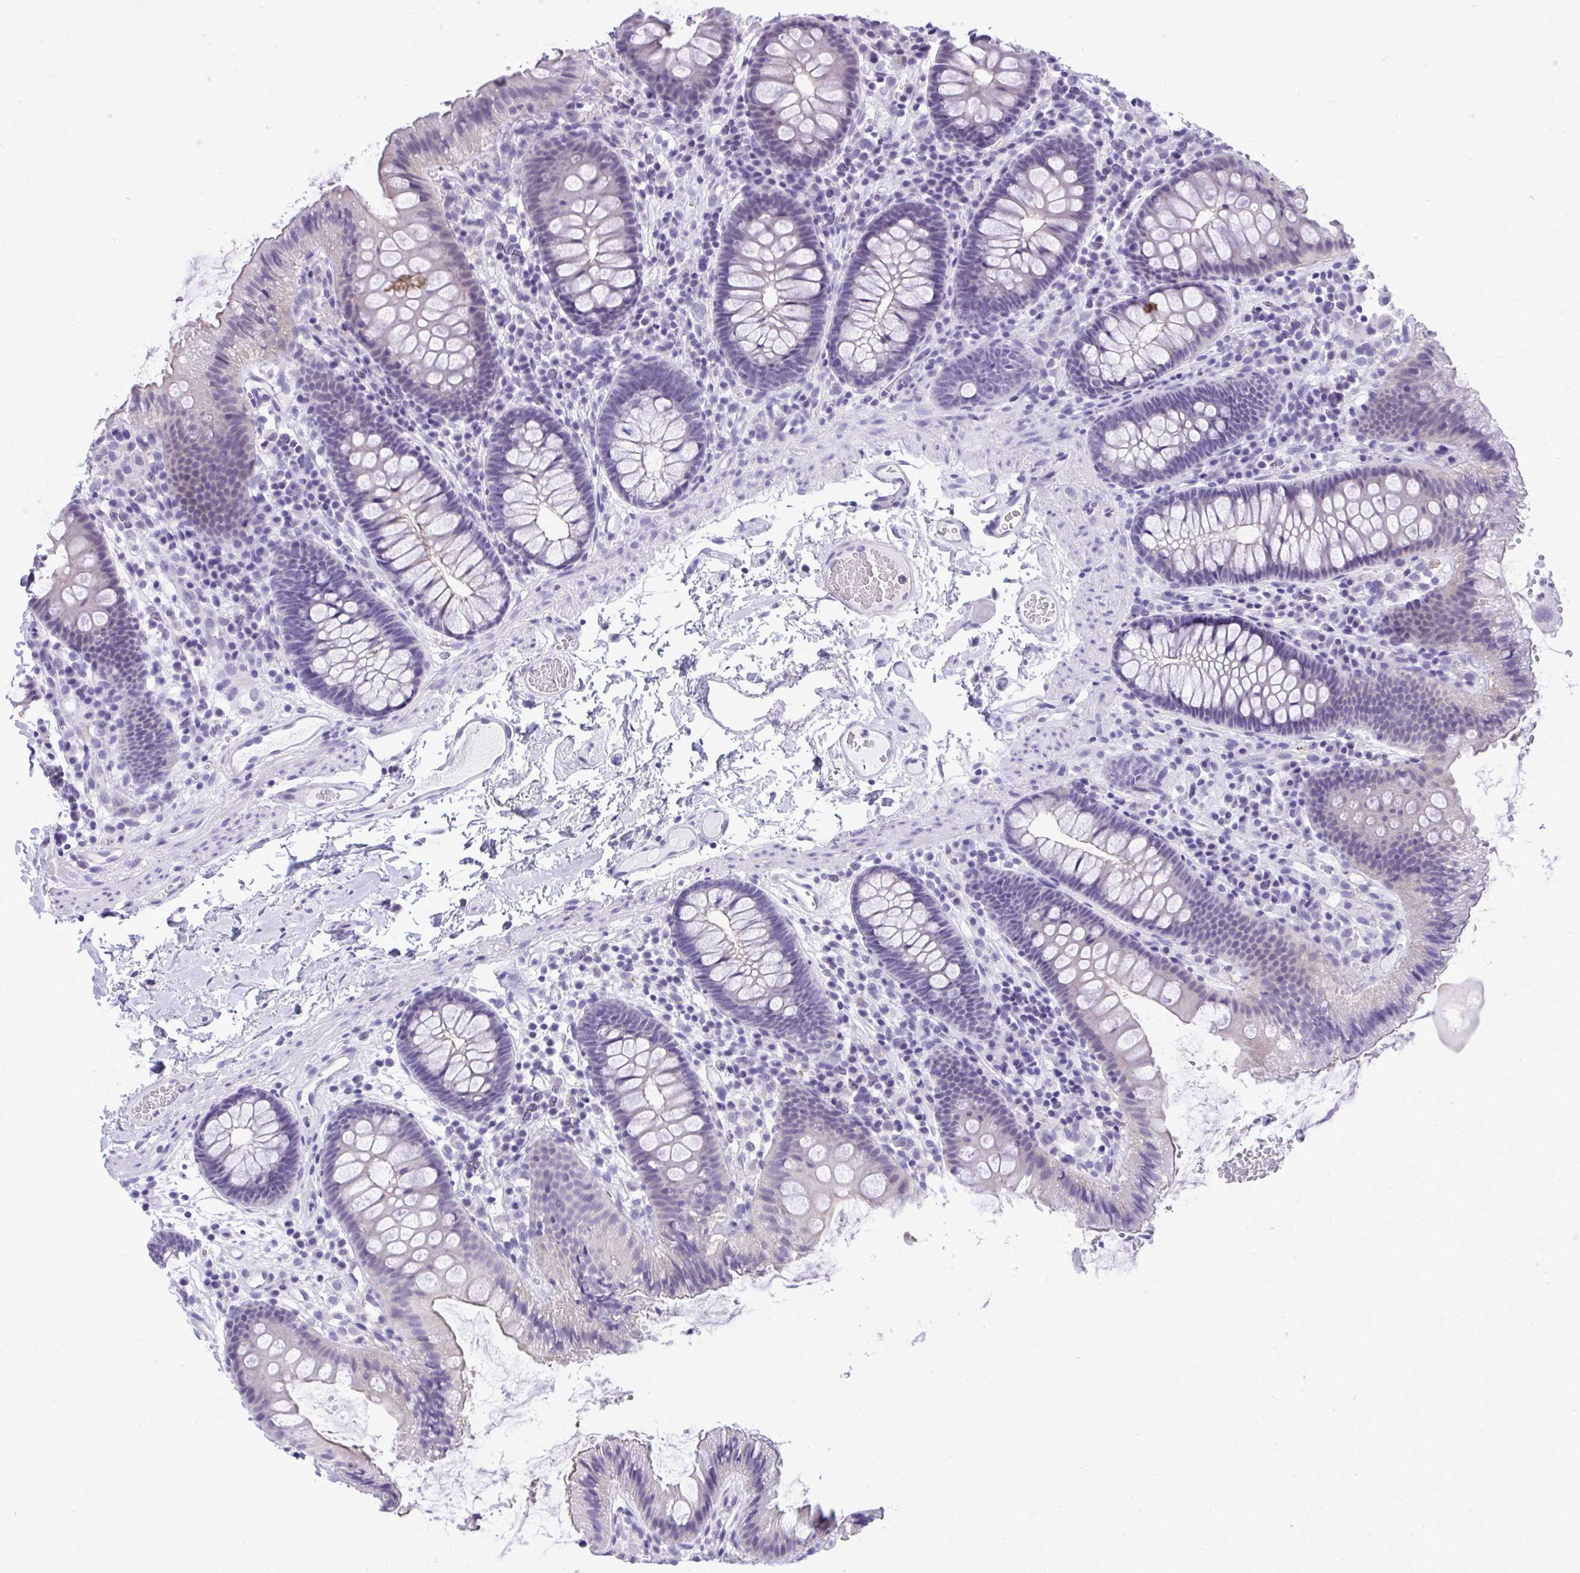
{"staining": {"intensity": "negative", "quantity": "none", "location": "none"}, "tissue": "colon", "cell_type": "Endothelial cells", "image_type": "normal", "snomed": [{"axis": "morphology", "description": "Normal tissue, NOS"}, {"axis": "topography", "description": "Colon"}], "caption": "IHC of unremarkable colon reveals no positivity in endothelial cells.", "gene": "PRM2", "patient": {"sex": "male", "age": 84}}